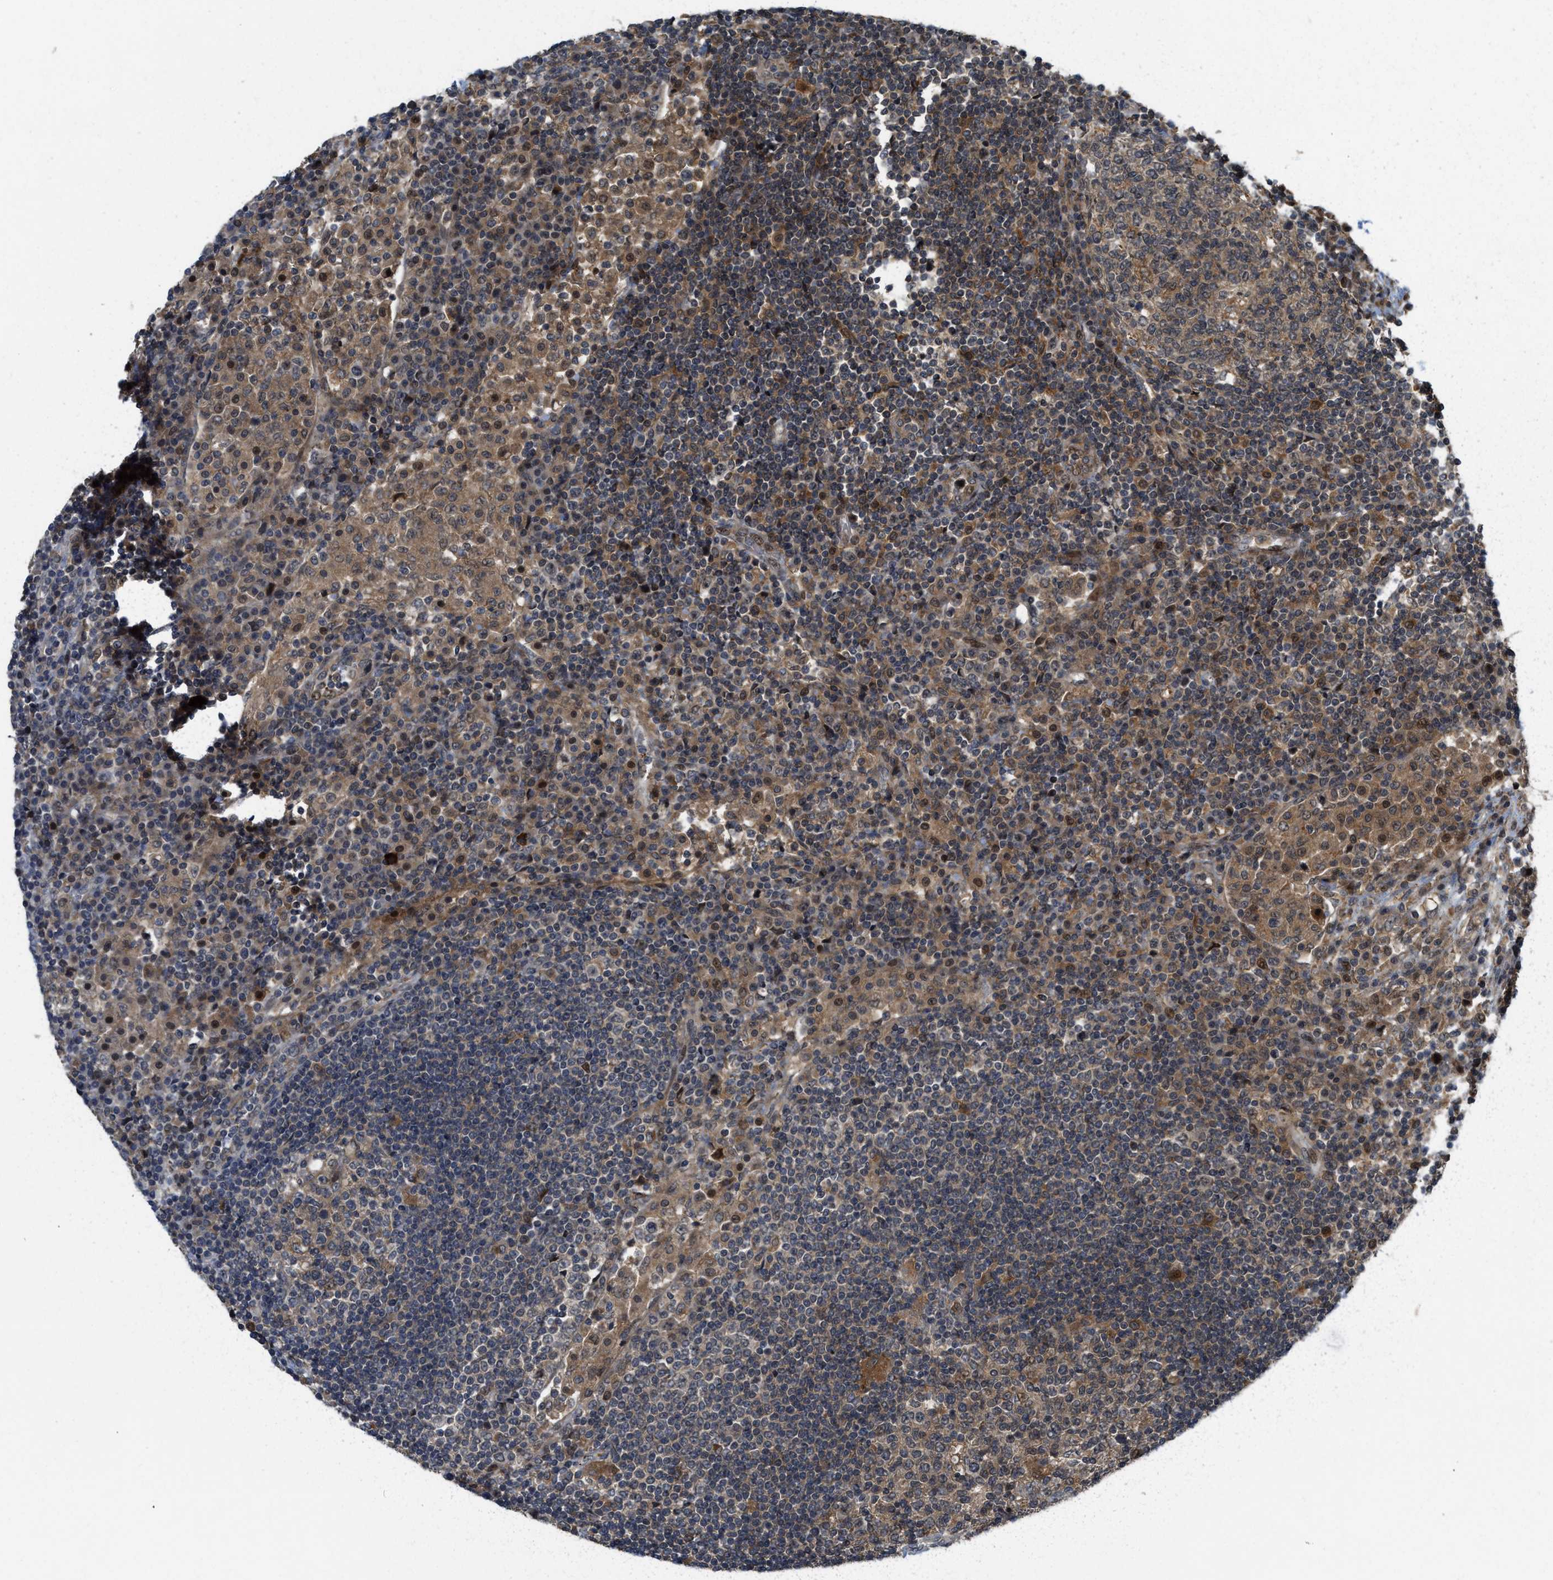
{"staining": {"intensity": "weak", "quantity": ">75%", "location": "cytoplasmic/membranous"}, "tissue": "lymph node", "cell_type": "Germinal center cells", "image_type": "normal", "snomed": [{"axis": "morphology", "description": "Normal tissue, NOS"}, {"axis": "topography", "description": "Lymph node"}], "caption": "A histopathology image of human lymph node stained for a protein demonstrates weak cytoplasmic/membranous brown staining in germinal center cells.", "gene": "DNAJC28", "patient": {"sex": "female", "age": 53}}